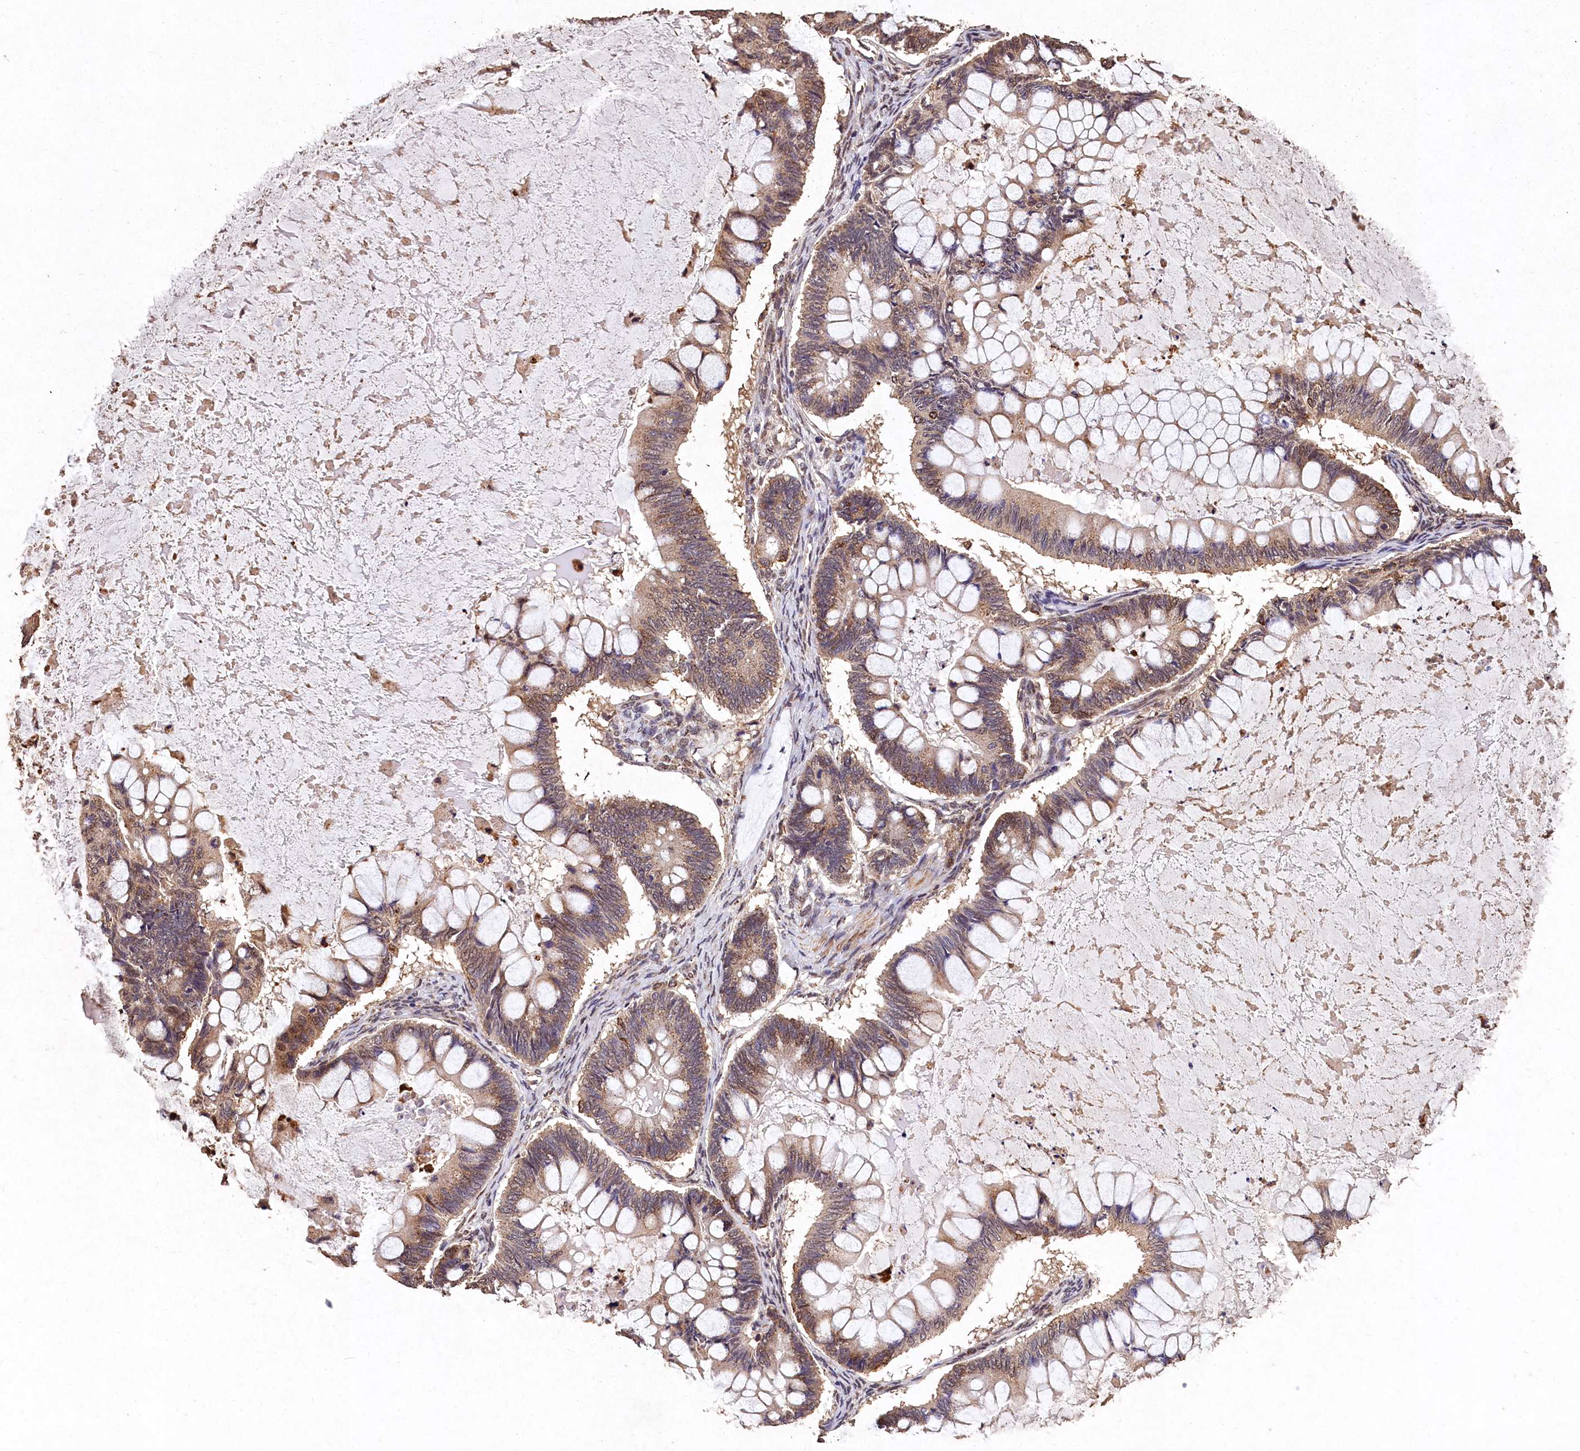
{"staining": {"intensity": "moderate", "quantity": ">75%", "location": "cytoplasmic/membranous"}, "tissue": "ovarian cancer", "cell_type": "Tumor cells", "image_type": "cancer", "snomed": [{"axis": "morphology", "description": "Cystadenocarcinoma, mucinous, NOS"}, {"axis": "topography", "description": "Ovary"}], "caption": "IHC histopathology image of neoplastic tissue: ovarian cancer (mucinous cystadenocarcinoma) stained using immunohistochemistry (IHC) exhibits medium levels of moderate protein expression localized specifically in the cytoplasmic/membranous of tumor cells, appearing as a cytoplasmic/membranous brown color.", "gene": "LSM4", "patient": {"sex": "female", "age": 61}}